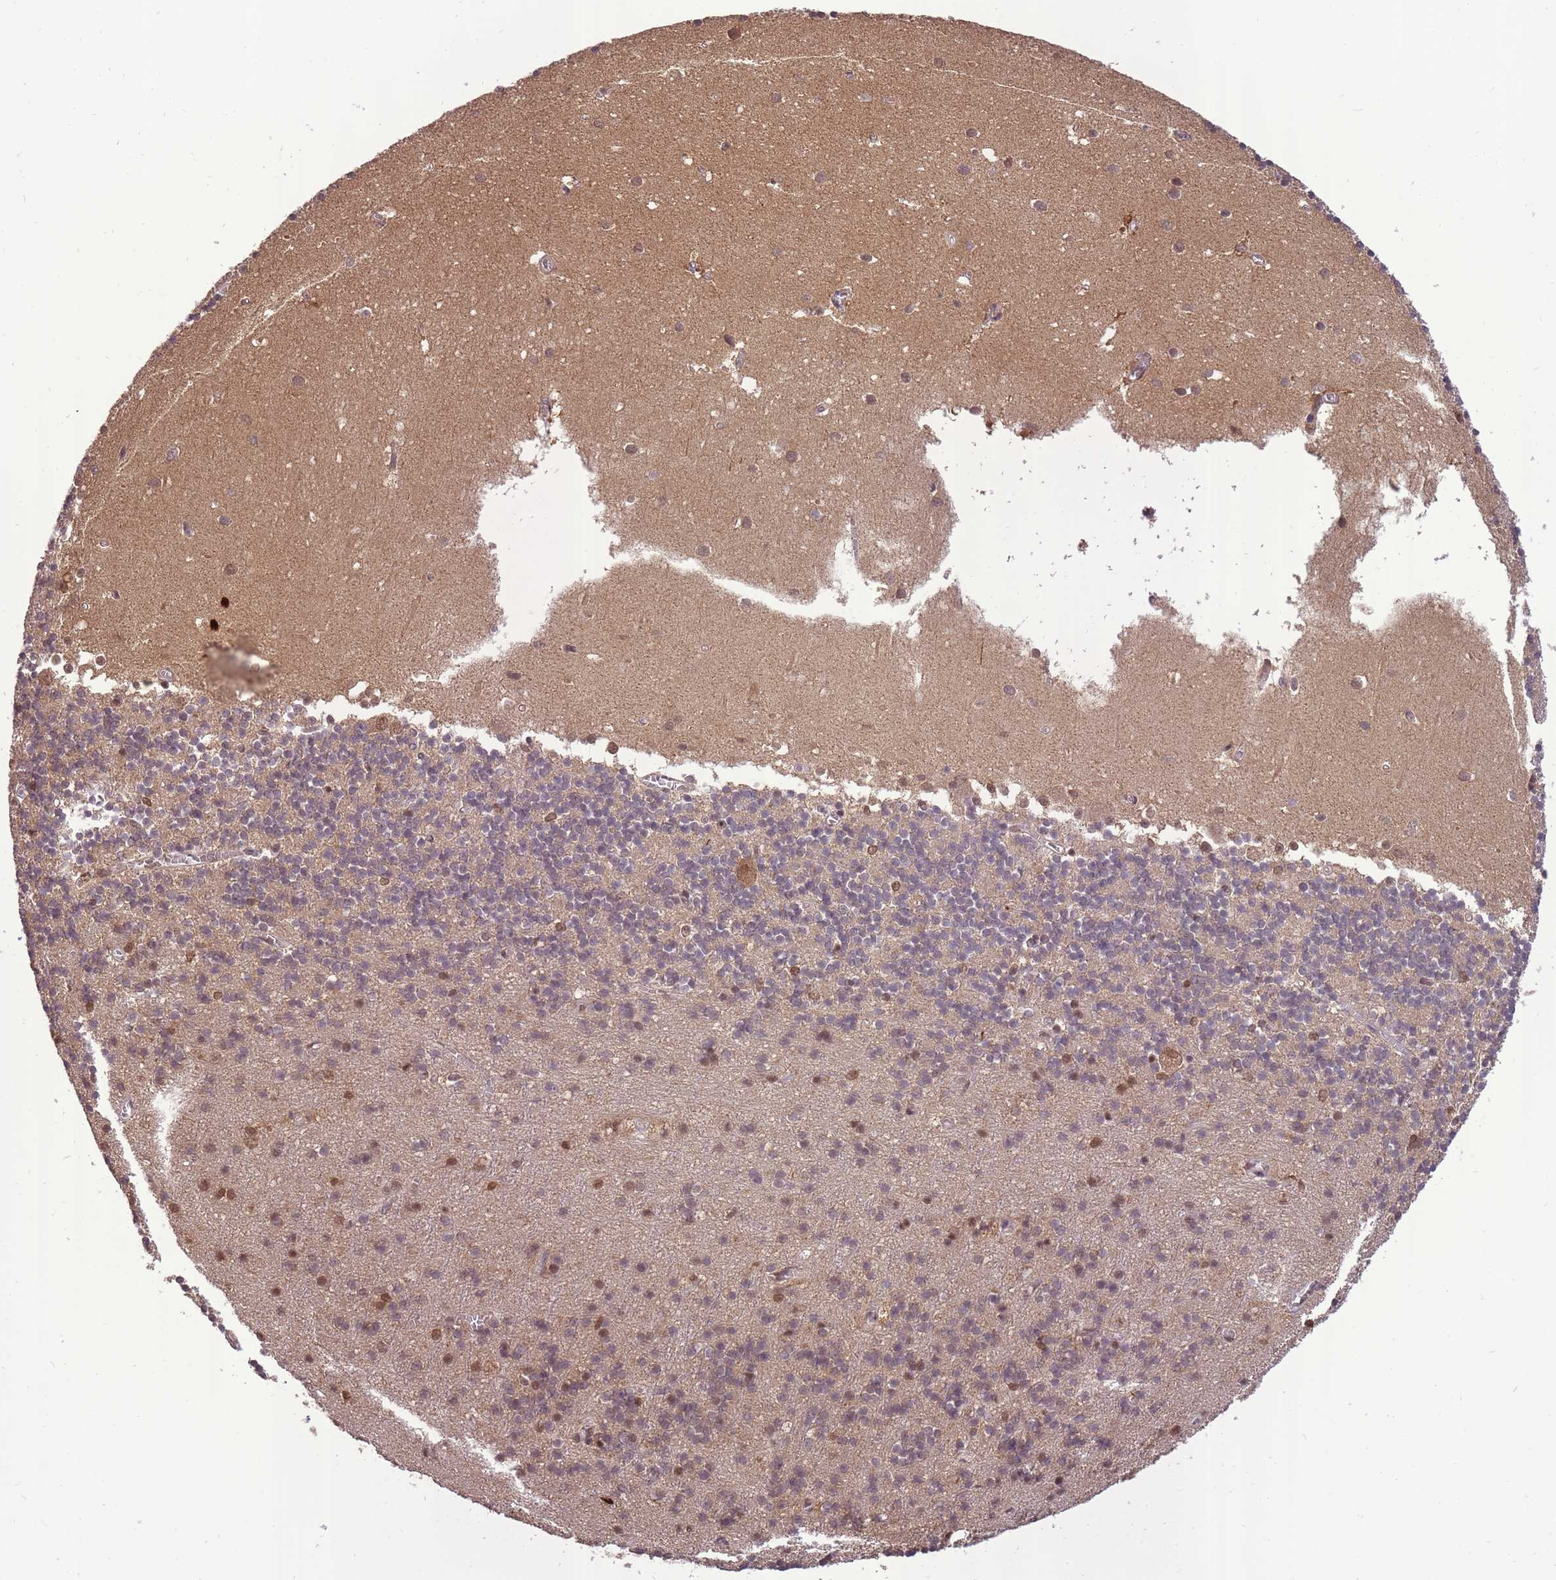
{"staining": {"intensity": "moderate", "quantity": "<25%", "location": "nuclear"}, "tissue": "cerebellum", "cell_type": "Cells in granular layer", "image_type": "normal", "snomed": [{"axis": "morphology", "description": "Normal tissue, NOS"}, {"axis": "topography", "description": "Cerebellum"}], "caption": "Immunohistochemical staining of normal cerebellum demonstrates moderate nuclear protein expression in approximately <25% of cells in granular layer.", "gene": "CDIP1", "patient": {"sex": "male", "age": 54}}